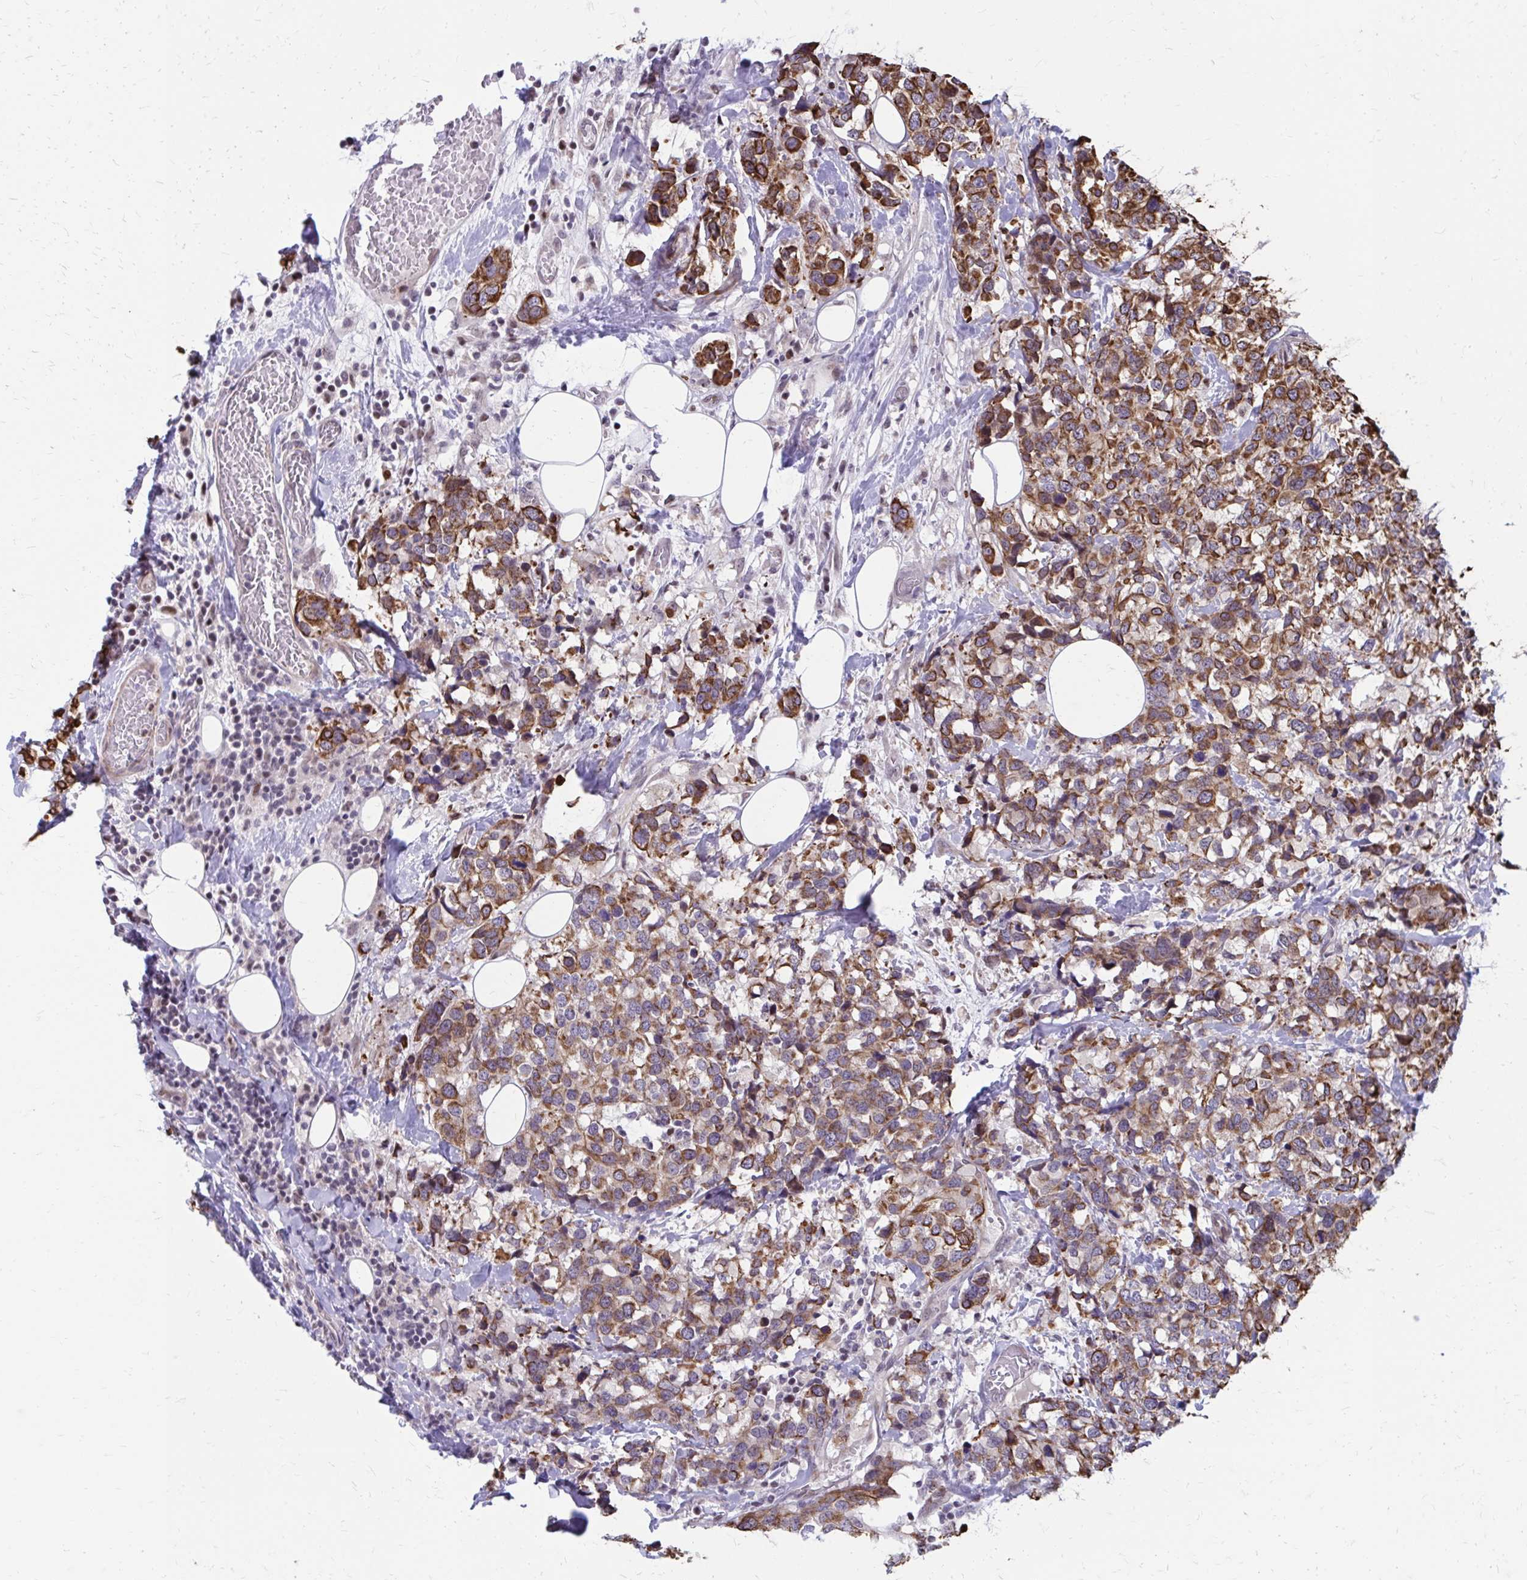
{"staining": {"intensity": "strong", "quantity": ">75%", "location": "cytoplasmic/membranous"}, "tissue": "breast cancer", "cell_type": "Tumor cells", "image_type": "cancer", "snomed": [{"axis": "morphology", "description": "Lobular carcinoma"}, {"axis": "topography", "description": "Breast"}], "caption": "High-magnification brightfield microscopy of breast cancer (lobular carcinoma) stained with DAB (brown) and counterstained with hematoxylin (blue). tumor cells exhibit strong cytoplasmic/membranous positivity is appreciated in about>75% of cells. The staining is performed using DAB (3,3'-diaminobenzidine) brown chromogen to label protein expression. The nuclei are counter-stained blue using hematoxylin.", "gene": "ANKRD30B", "patient": {"sex": "female", "age": 59}}